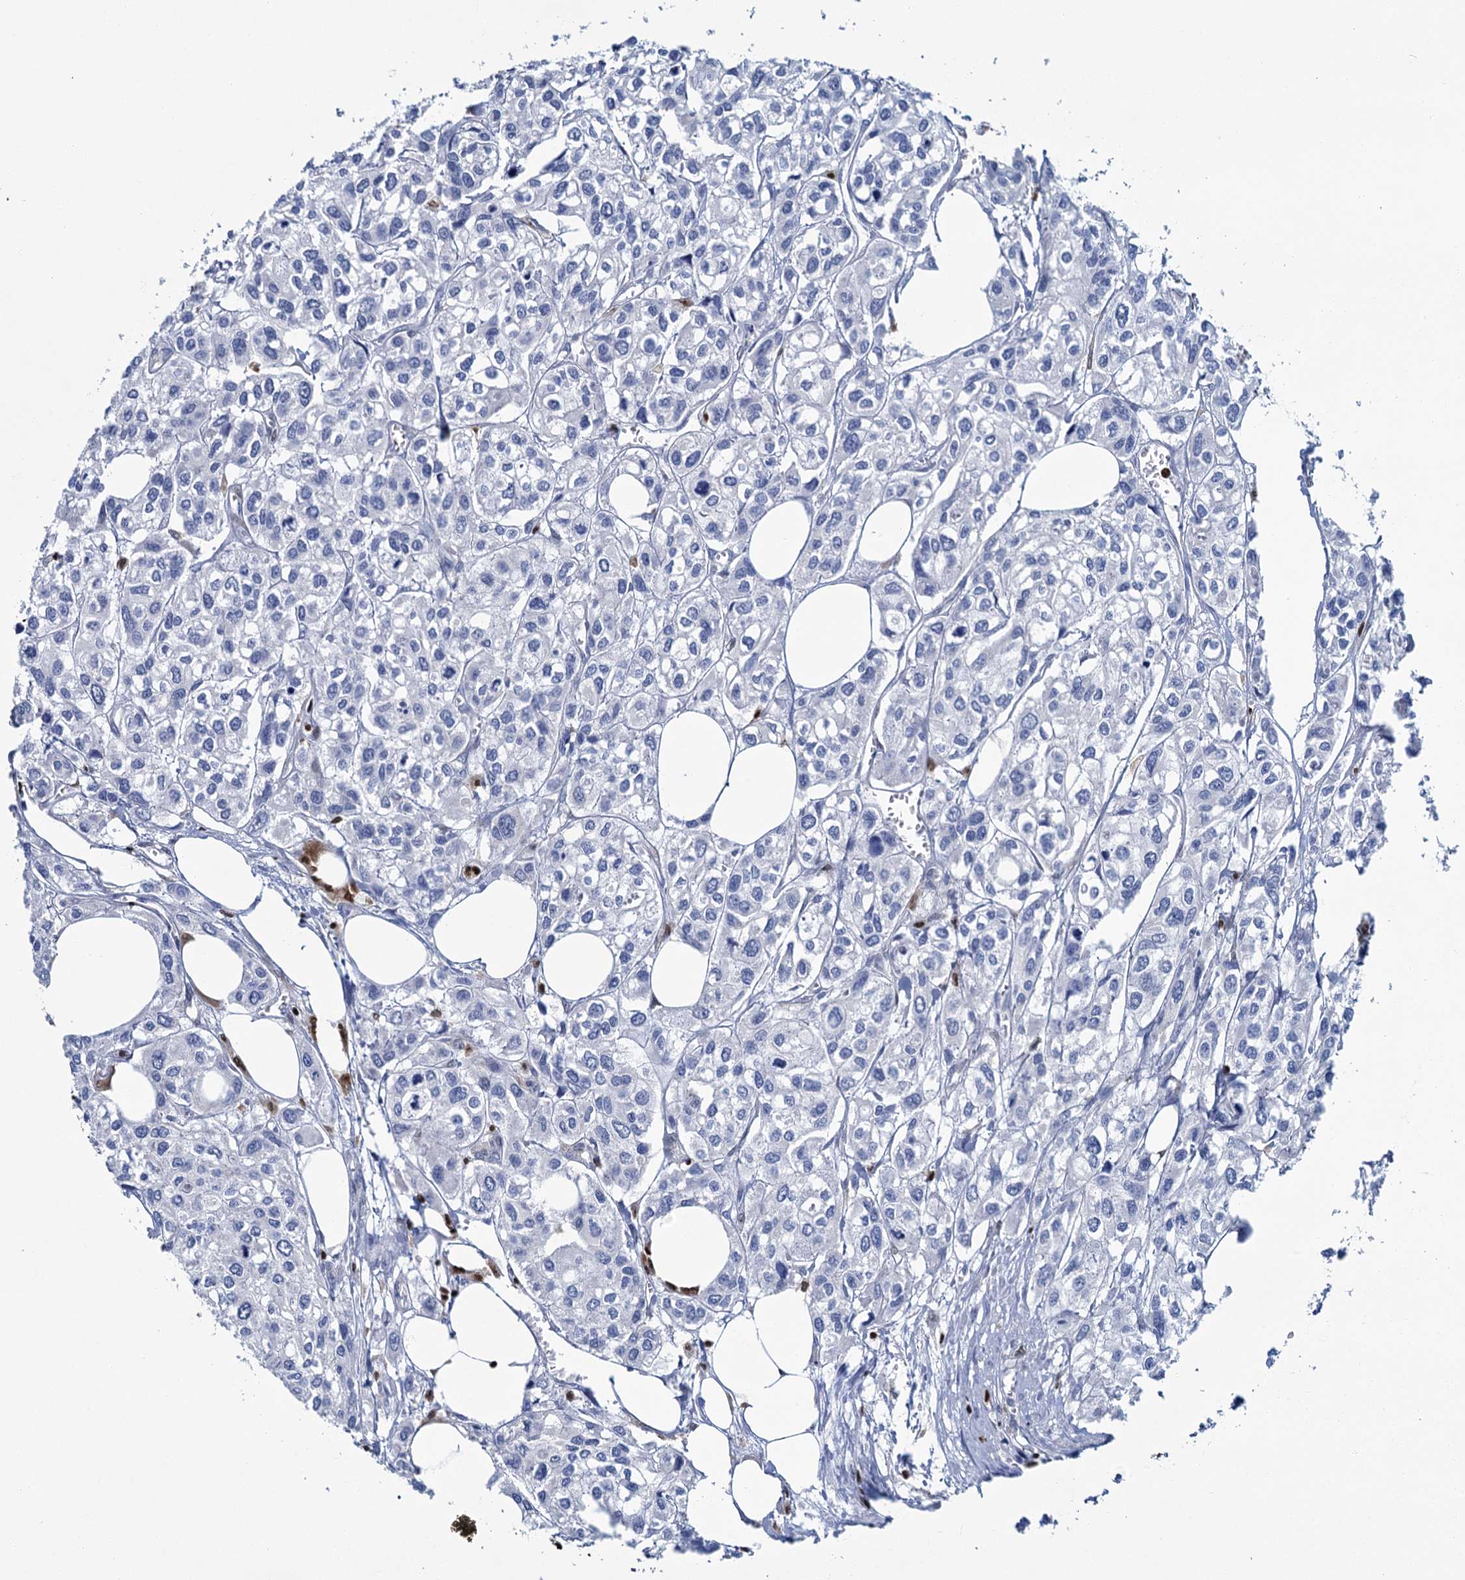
{"staining": {"intensity": "negative", "quantity": "none", "location": "none"}, "tissue": "urothelial cancer", "cell_type": "Tumor cells", "image_type": "cancer", "snomed": [{"axis": "morphology", "description": "Urothelial carcinoma, High grade"}, {"axis": "topography", "description": "Urinary bladder"}], "caption": "This micrograph is of high-grade urothelial carcinoma stained with immunohistochemistry to label a protein in brown with the nuclei are counter-stained blue. There is no expression in tumor cells. Nuclei are stained in blue.", "gene": "CELF2", "patient": {"sex": "male", "age": 67}}